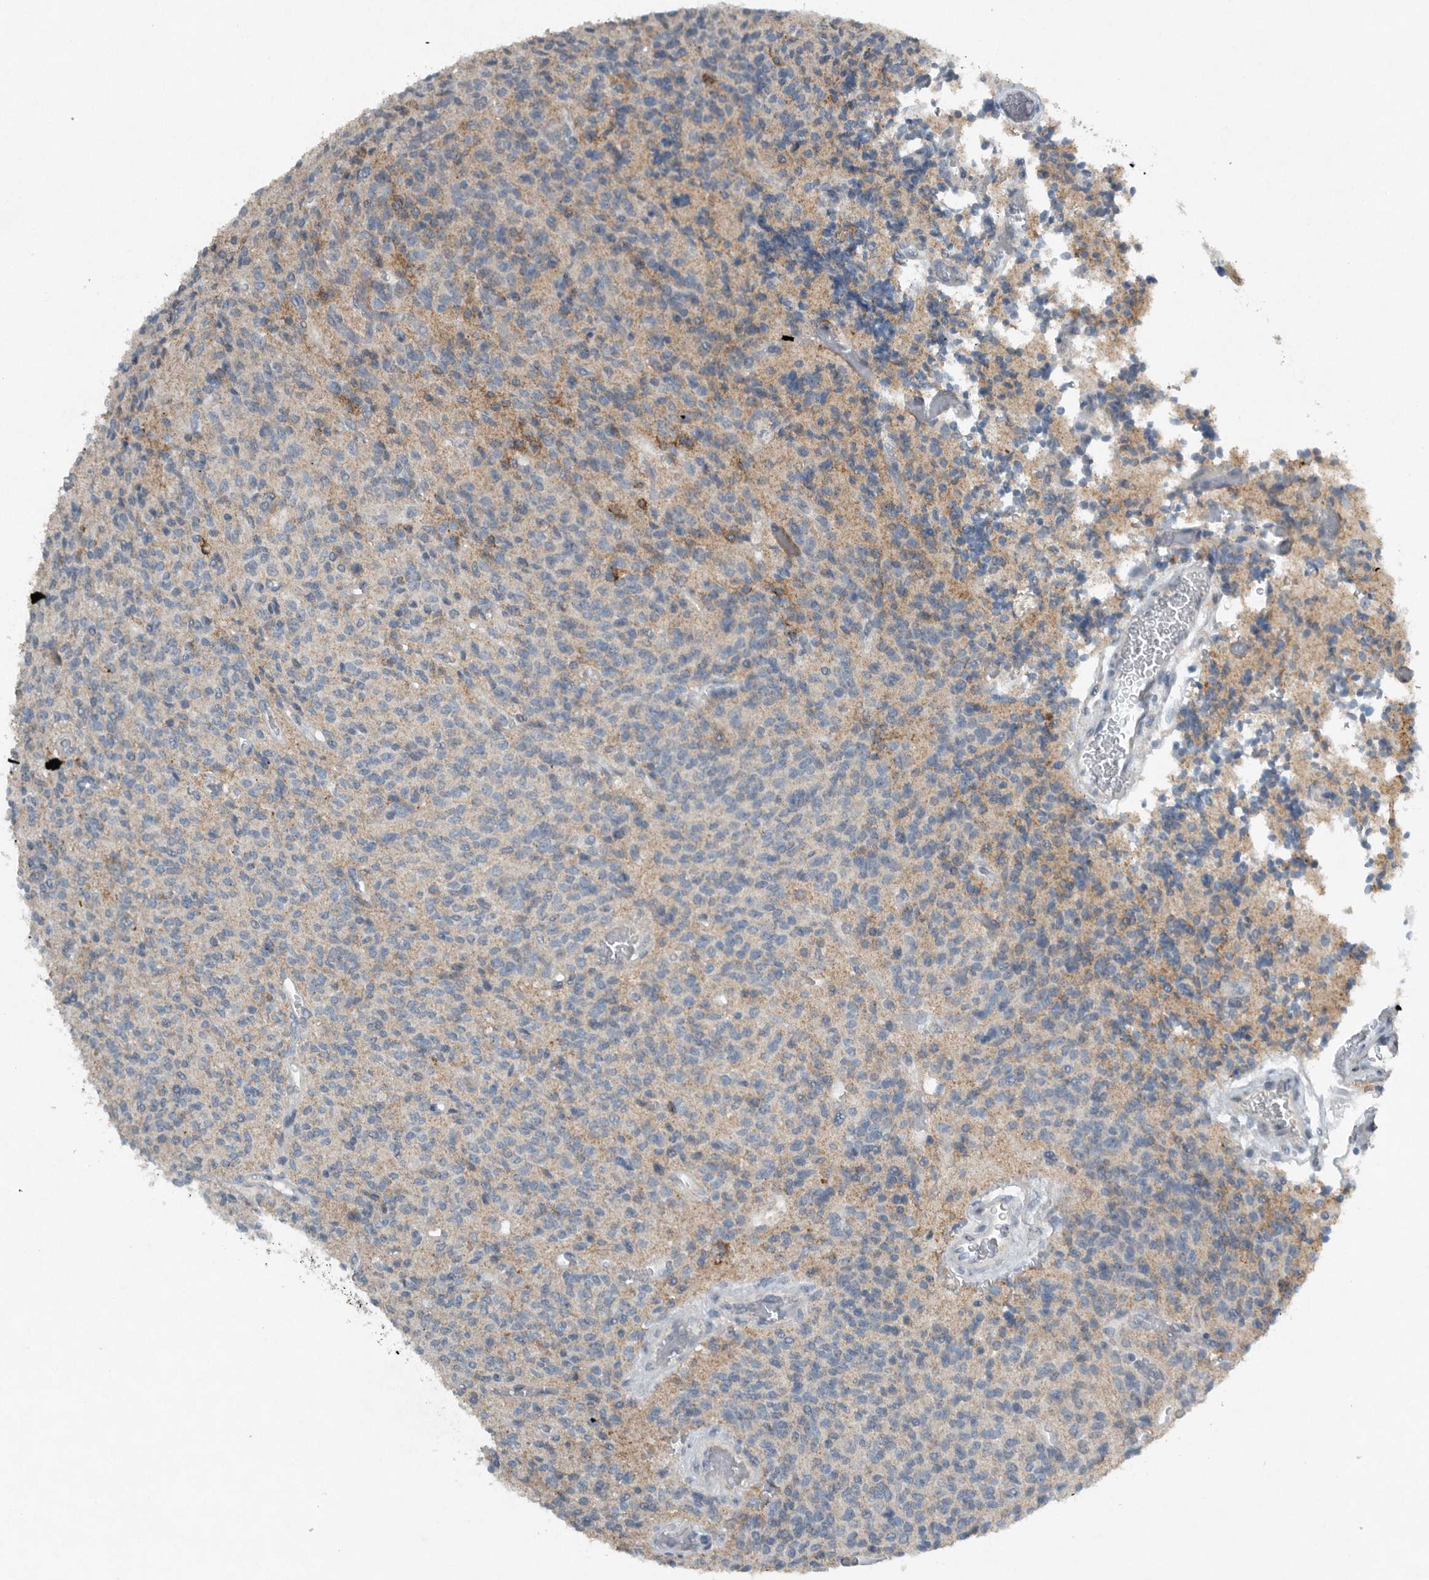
{"staining": {"intensity": "negative", "quantity": "none", "location": "none"}, "tissue": "glioma", "cell_type": "Tumor cells", "image_type": "cancer", "snomed": [{"axis": "morphology", "description": "Glioma, malignant, High grade"}, {"axis": "topography", "description": "Brain"}], "caption": "IHC photomicrograph of high-grade glioma (malignant) stained for a protein (brown), which shows no expression in tumor cells. Nuclei are stained in blue.", "gene": "IL20", "patient": {"sex": "male", "age": 34}}